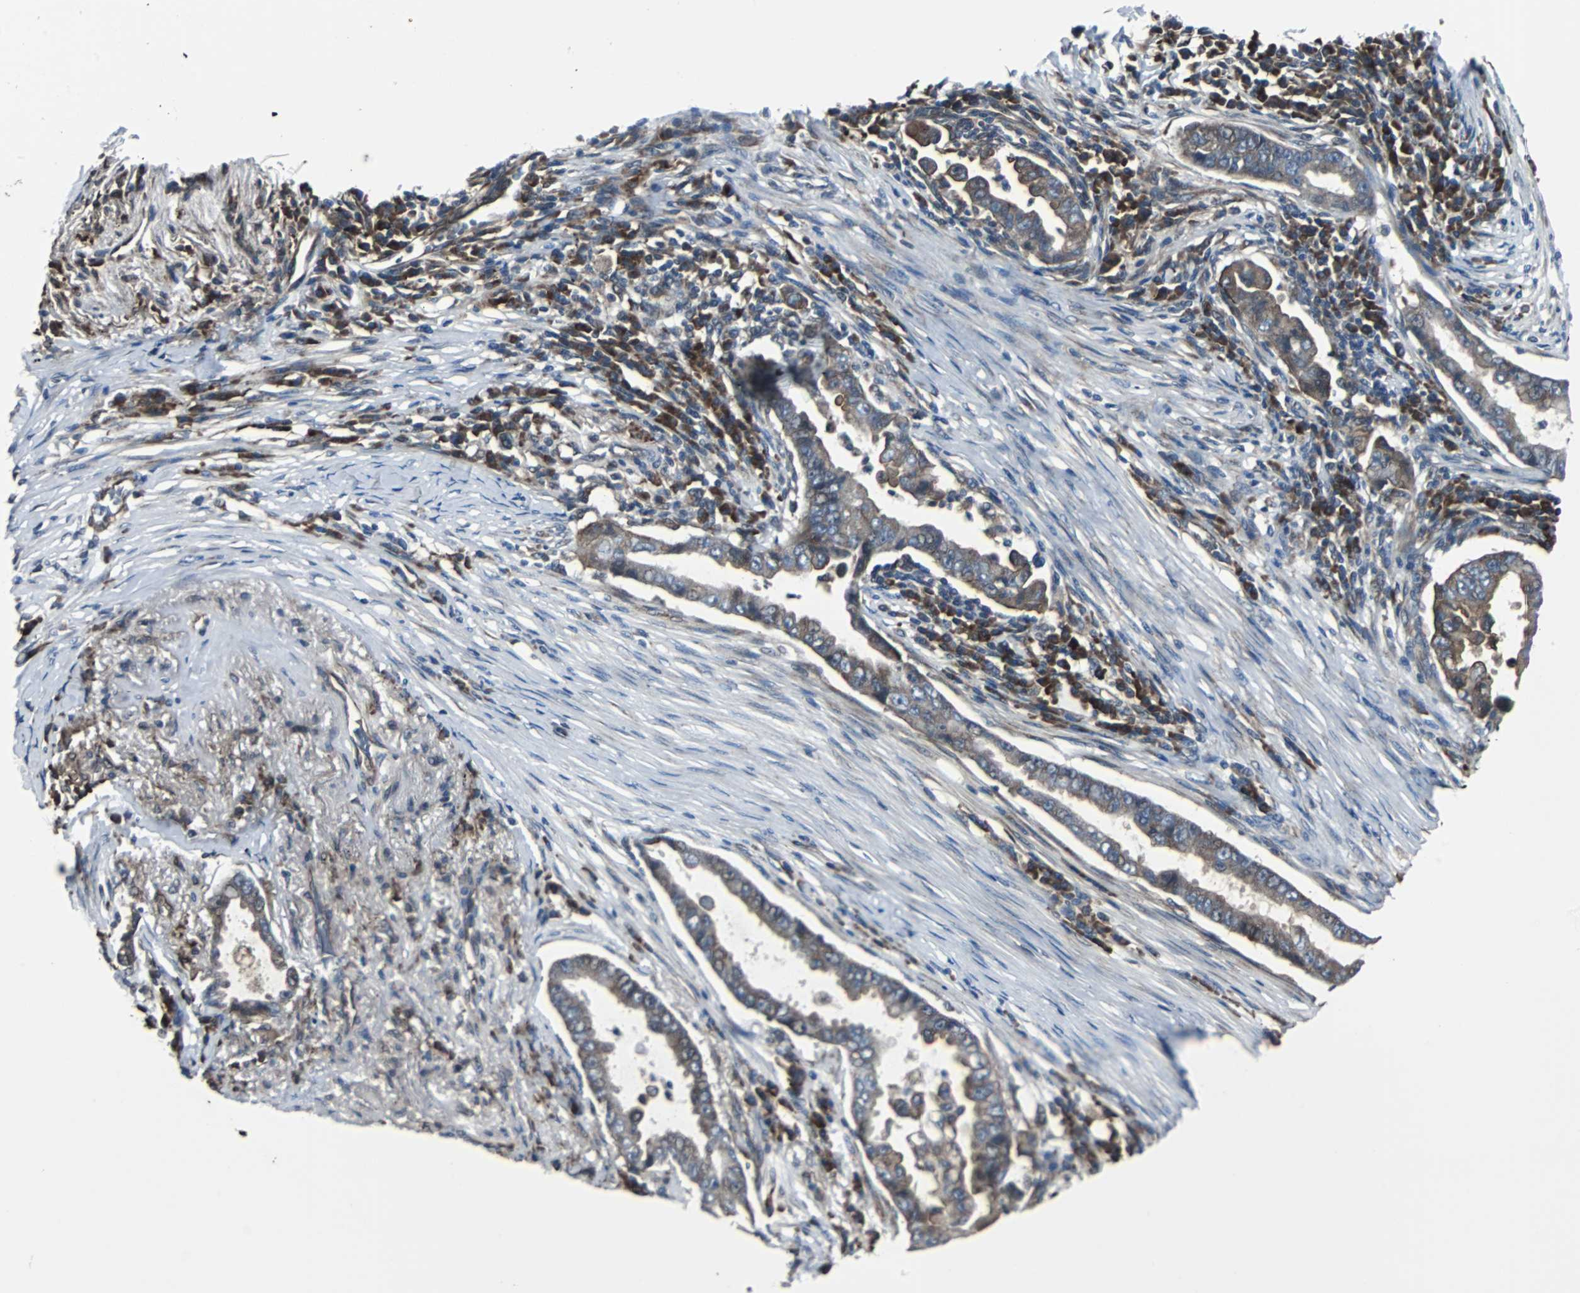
{"staining": {"intensity": "weak", "quantity": ">75%", "location": "cytoplasmic/membranous"}, "tissue": "lung cancer", "cell_type": "Tumor cells", "image_type": "cancer", "snomed": [{"axis": "morphology", "description": "Normal tissue, NOS"}, {"axis": "morphology", "description": "Inflammation, NOS"}, {"axis": "morphology", "description": "Adenocarcinoma, NOS"}, {"axis": "topography", "description": "Lung"}], "caption": "About >75% of tumor cells in lung adenocarcinoma exhibit weak cytoplasmic/membranous protein positivity as visualized by brown immunohistochemical staining.", "gene": "CHP1", "patient": {"sex": "female", "age": 64}}